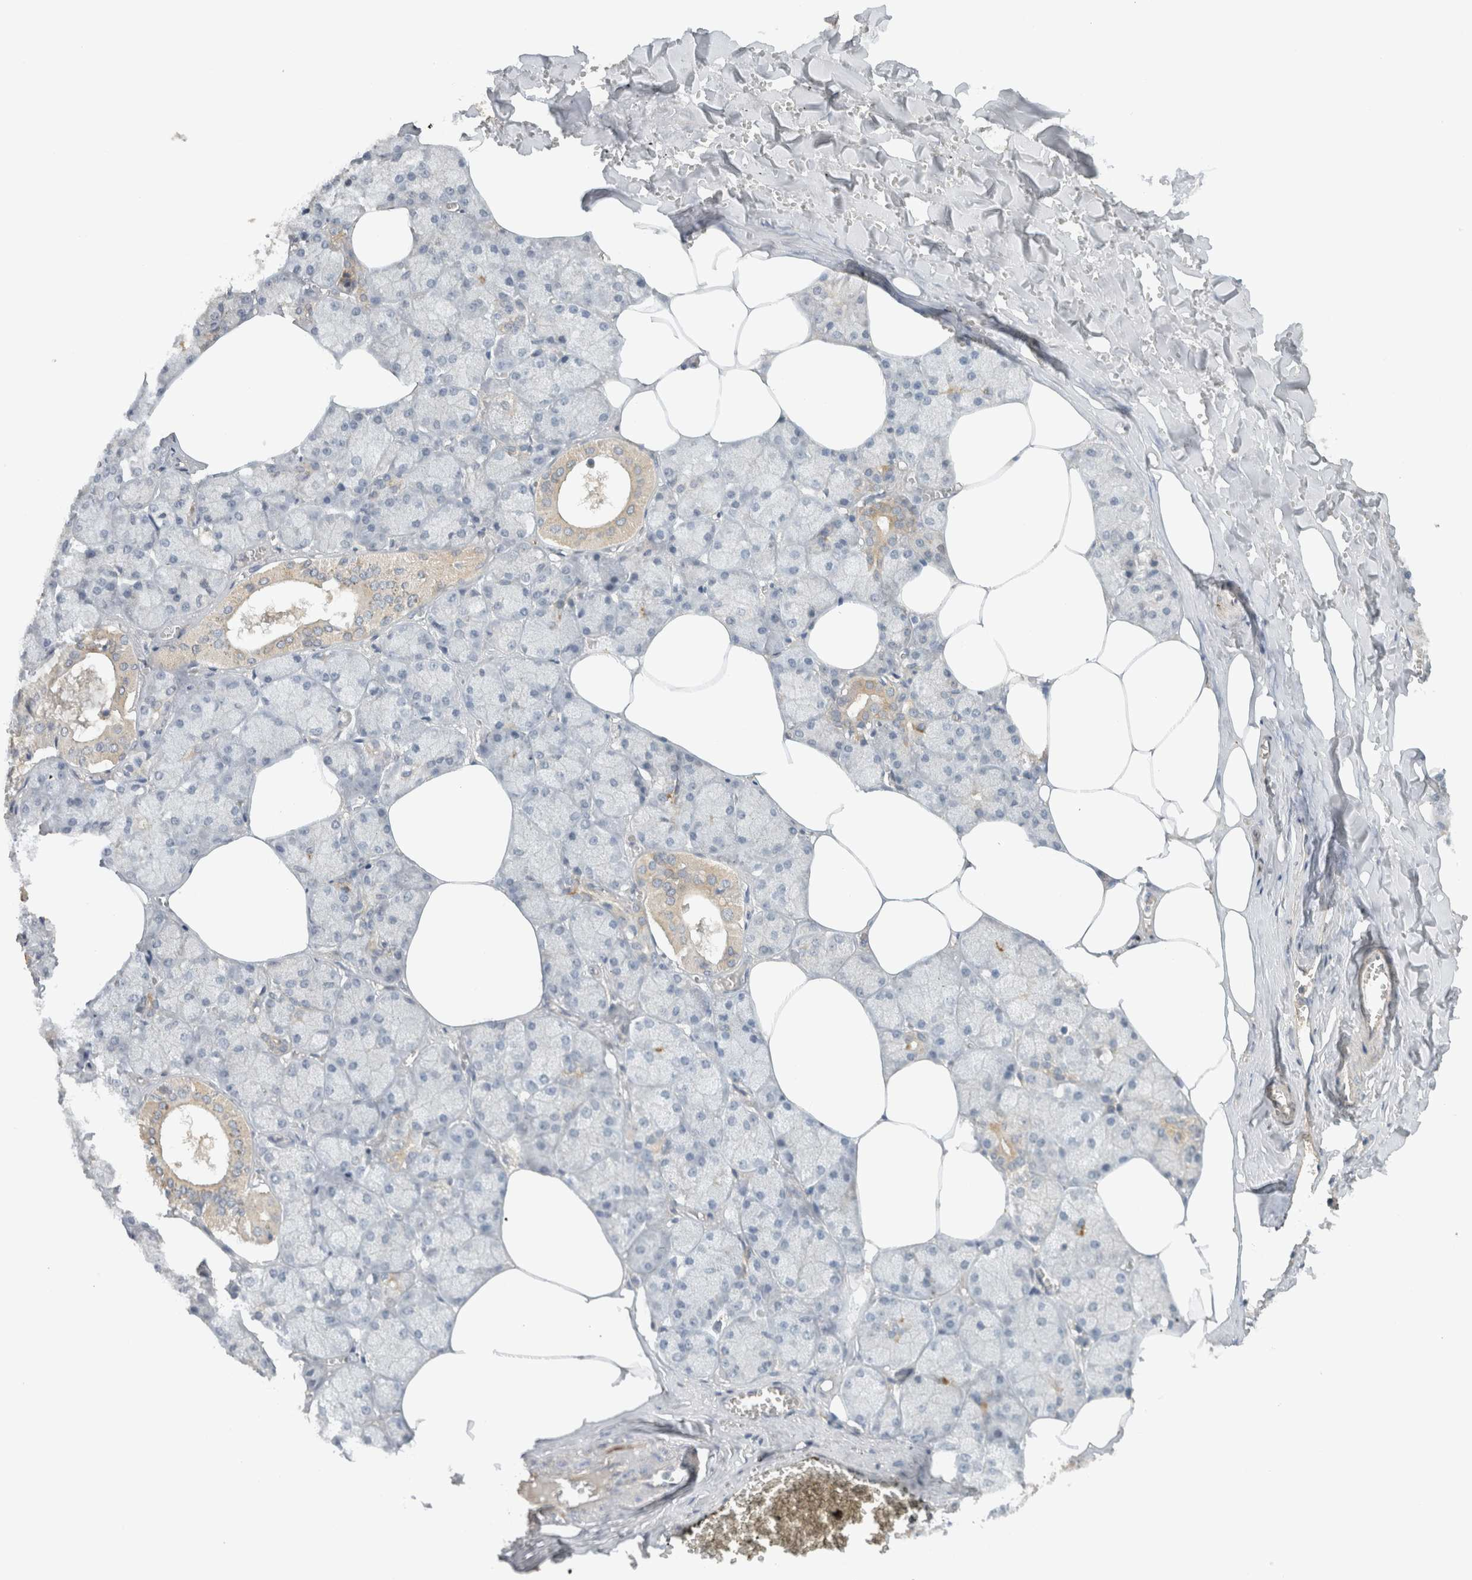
{"staining": {"intensity": "weak", "quantity": "<25%", "location": "cytoplasmic/membranous"}, "tissue": "salivary gland", "cell_type": "Glandular cells", "image_type": "normal", "snomed": [{"axis": "morphology", "description": "Normal tissue, NOS"}, {"axis": "topography", "description": "Salivary gland"}], "caption": "Immunohistochemistry (IHC) image of benign salivary gland: human salivary gland stained with DAB (3,3'-diaminobenzidine) displays no significant protein positivity in glandular cells.", "gene": "ERCC6L2", "patient": {"sex": "male", "age": 62}}